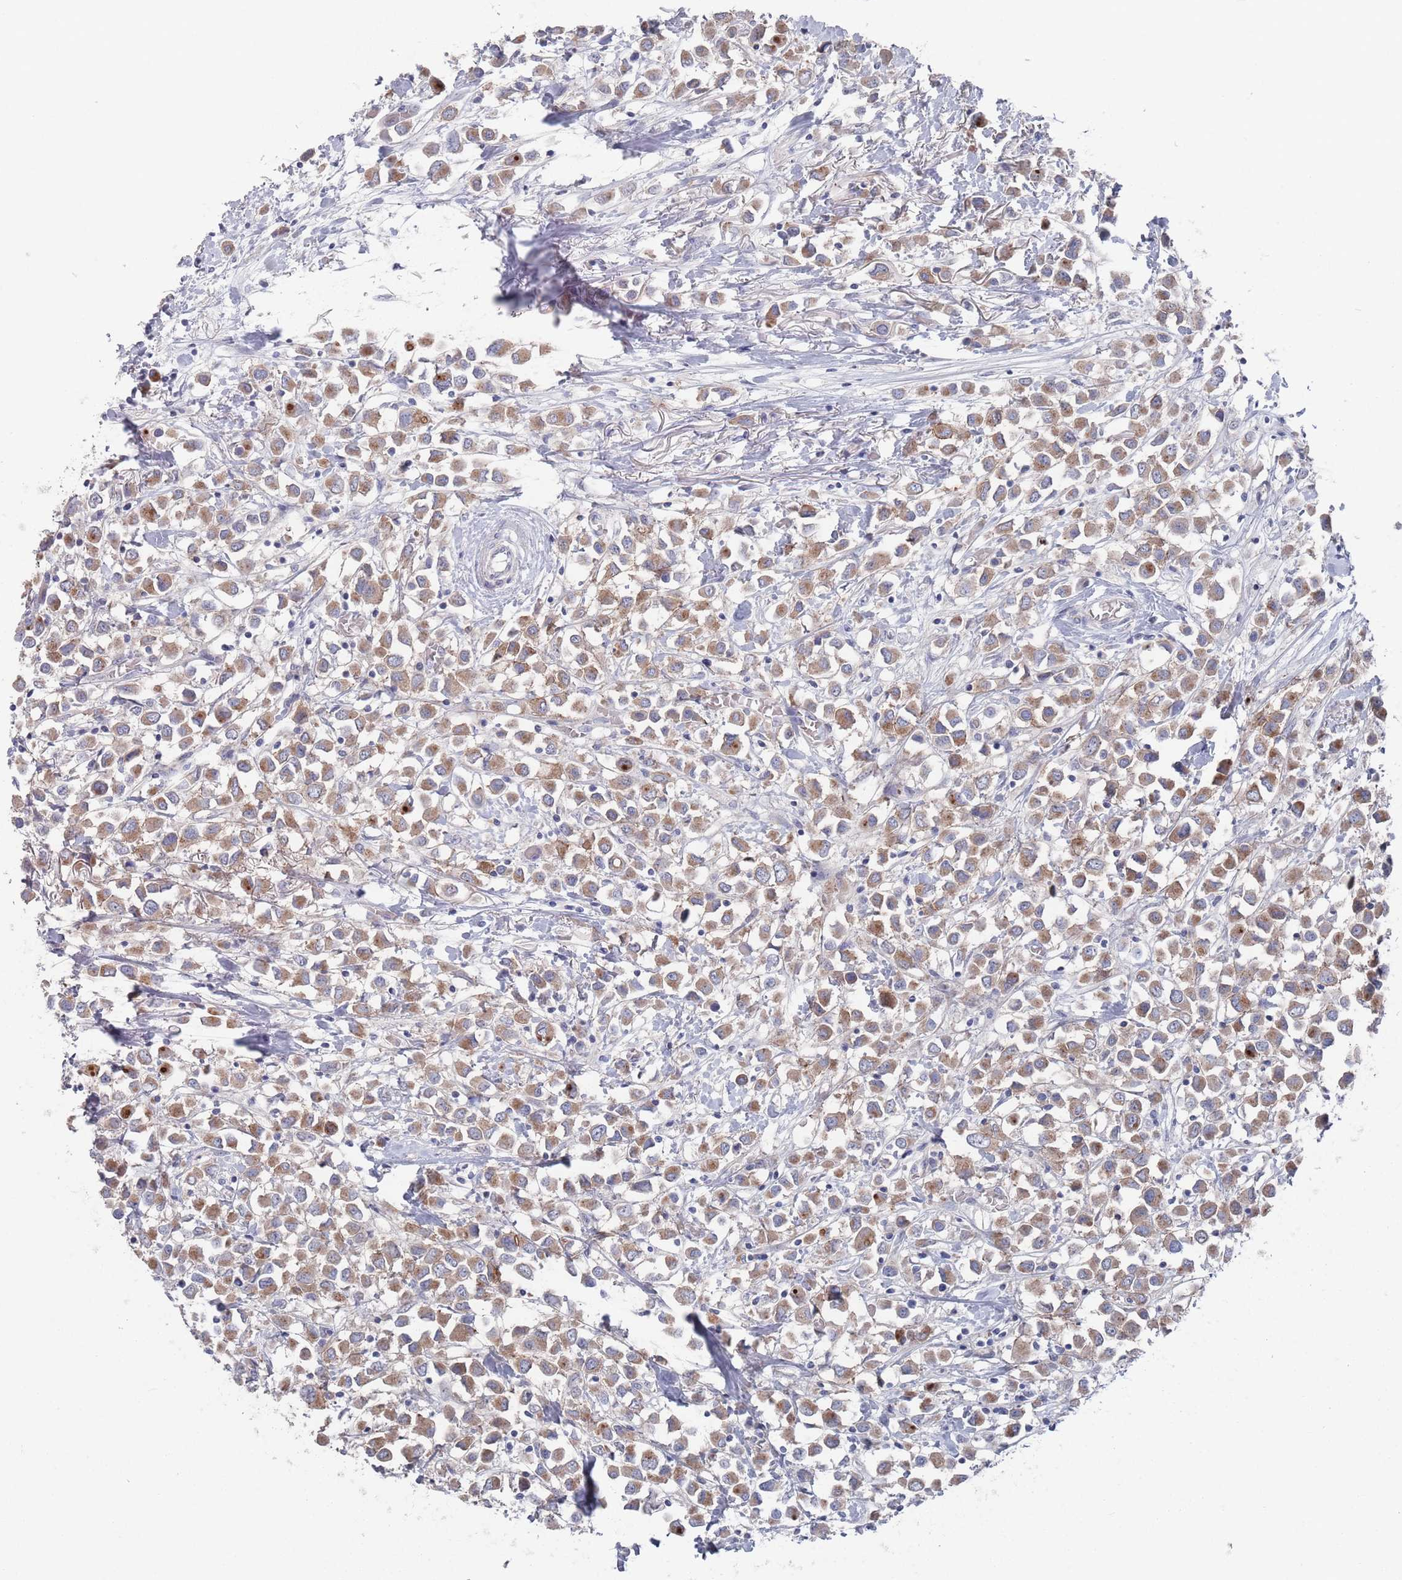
{"staining": {"intensity": "moderate", "quantity": ">75%", "location": "cytoplasmic/membranous"}, "tissue": "breast cancer", "cell_type": "Tumor cells", "image_type": "cancer", "snomed": [{"axis": "morphology", "description": "Duct carcinoma"}, {"axis": "topography", "description": "Breast"}], "caption": "High-power microscopy captured an immunohistochemistry image of breast invasive ductal carcinoma, revealing moderate cytoplasmic/membranous staining in approximately >75% of tumor cells.", "gene": "PROM2", "patient": {"sex": "female", "age": 61}}